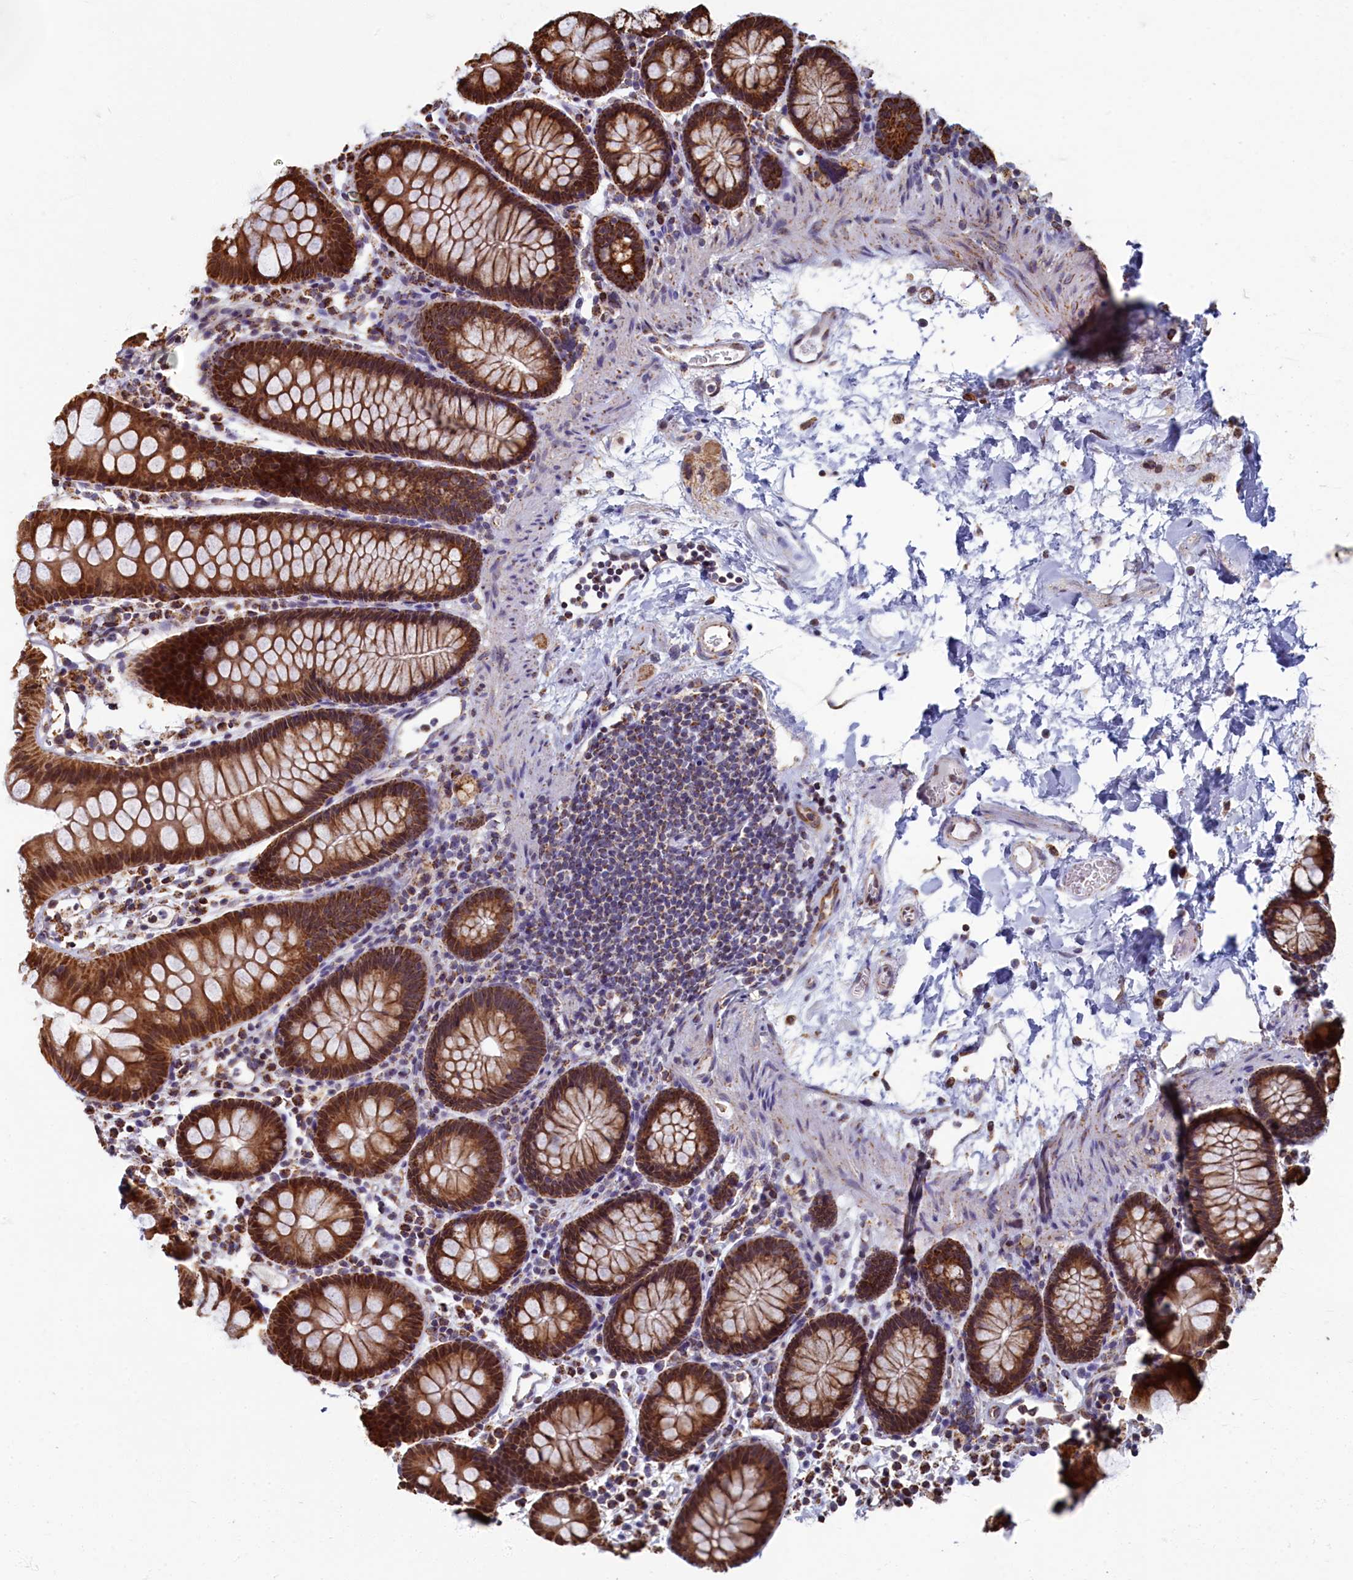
{"staining": {"intensity": "moderate", "quantity": ">75%", "location": "cytoplasmic/membranous"}, "tissue": "colon", "cell_type": "Endothelial cells", "image_type": "normal", "snomed": [{"axis": "morphology", "description": "Normal tissue, NOS"}, {"axis": "topography", "description": "Colon"}], "caption": "Immunohistochemical staining of benign colon displays moderate cytoplasmic/membranous protein expression in approximately >75% of endothelial cells.", "gene": "SPR", "patient": {"sex": "male", "age": 75}}